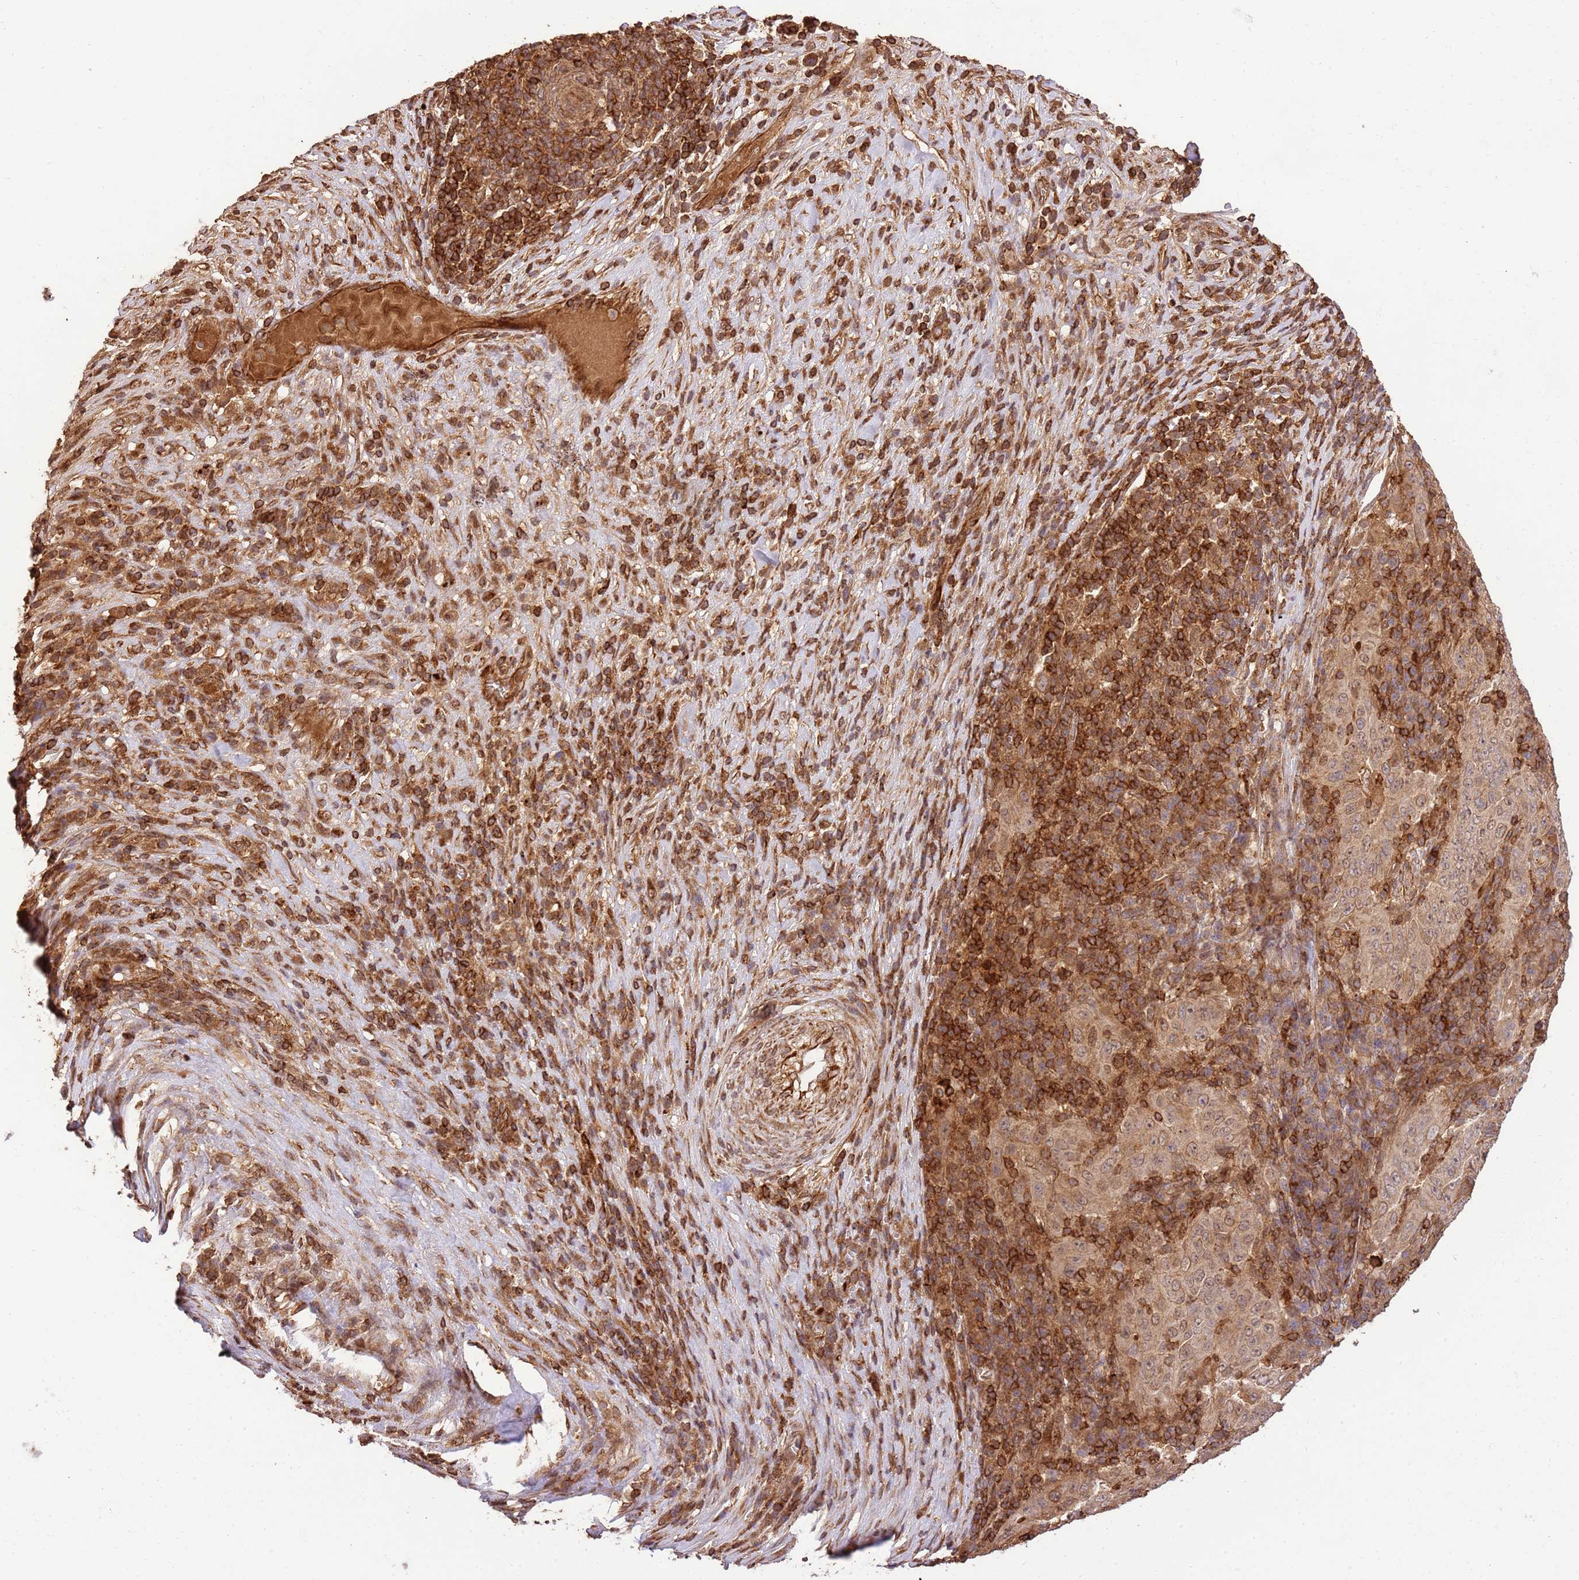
{"staining": {"intensity": "weak", "quantity": "<25%", "location": "cytoplasmic/membranous"}, "tissue": "pancreatic cancer", "cell_type": "Tumor cells", "image_type": "cancer", "snomed": [{"axis": "morphology", "description": "Adenocarcinoma, NOS"}, {"axis": "topography", "description": "Pancreas"}], "caption": "Protein analysis of pancreatic cancer demonstrates no significant staining in tumor cells.", "gene": "KATNAL2", "patient": {"sex": "male", "age": 63}}